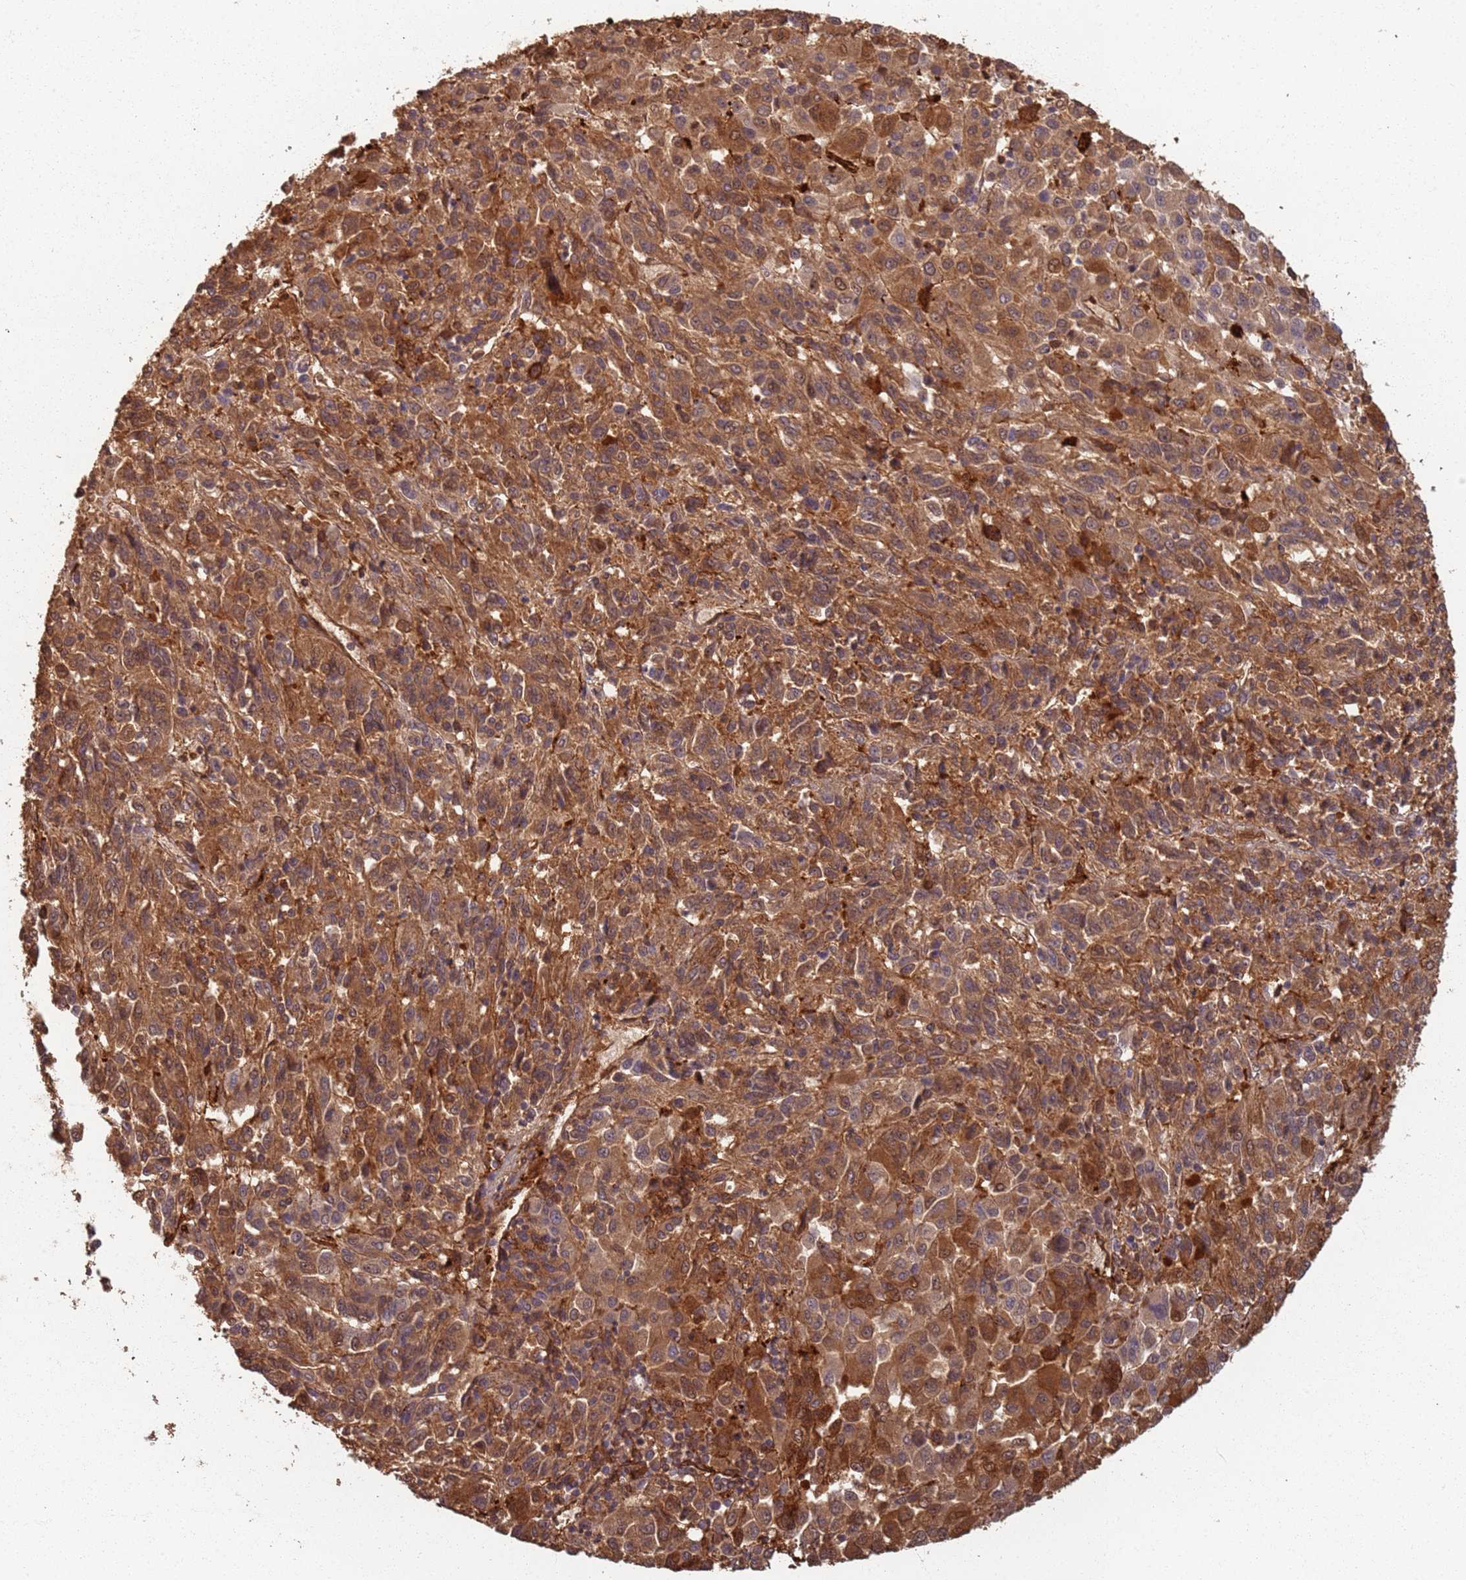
{"staining": {"intensity": "strong", "quantity": ">75%", "location": "cytoplasmic/membranous,nuclear"}, "tissue": "melanoma", "cell_type": "Tumor cells", "image_type": "cancer", "snomed": [{"axis": "morphology", "description": "Malignant melanoma, Metastatic site"}, {"axis": "topography", "description": "Lung"}], "caption": "Tumor cells demonstrate high levels of strong cytoplasmic/membranous and nuclear expression in about >75% of cells in human melanoma.", "gene": "SDCCAG8", "patient": {"sex": "male", "age": 64}}